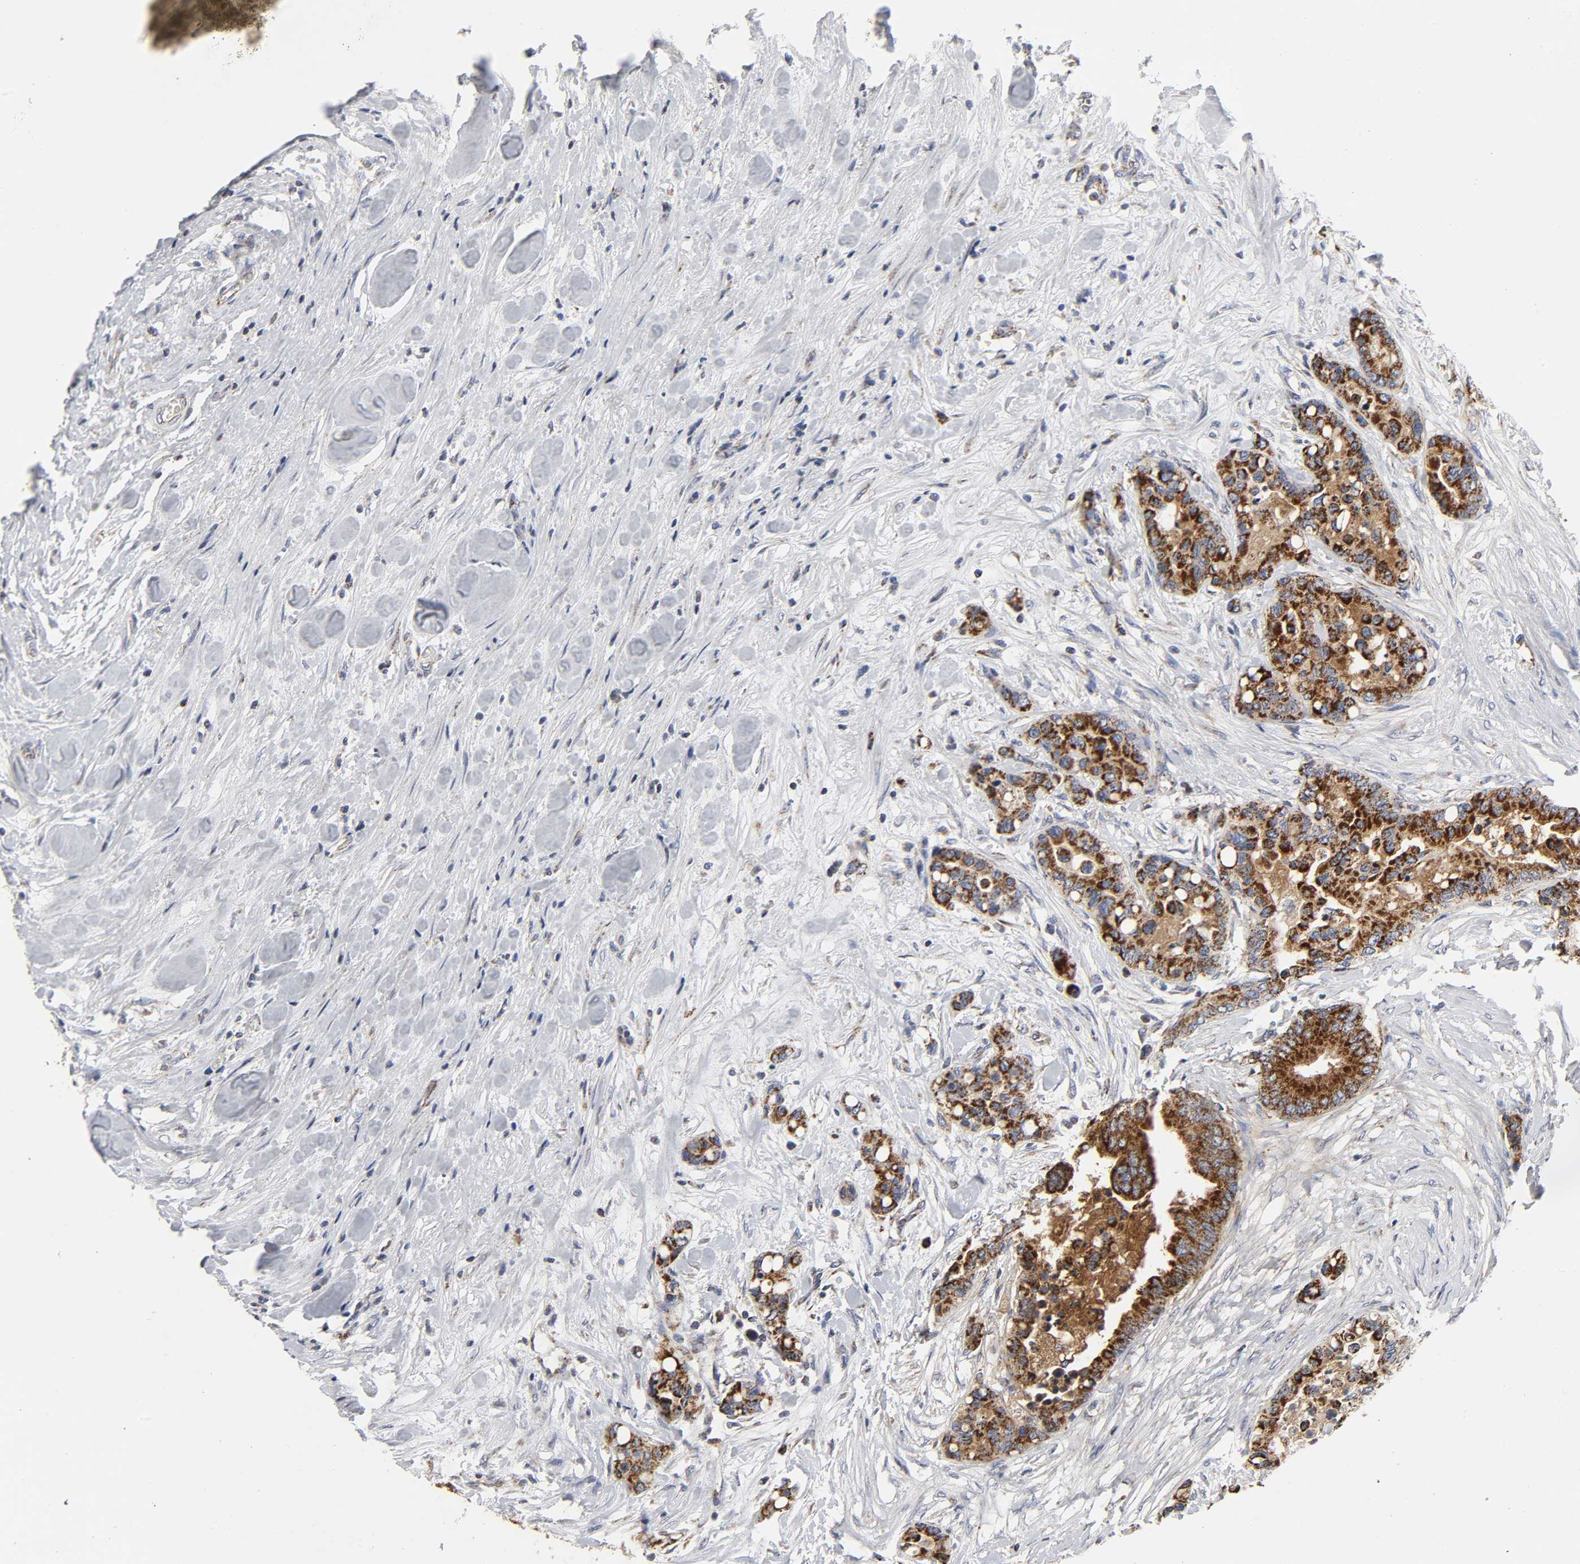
{"staining": {"intensity": "strong", "quantity": ">75%", "location": "cytoplasmic/membranous"}, "tissue": "colorectal cancer", "cell_type": "Tumor cells", "image_type": "cancer", "snomed": [{"axis": "morphology", "description": "Adenocarcinoma, NOS"}, {"axis": "topography", "description": "Colon"}], "caption": "Colorectal cancer tissue shows strong cytoplasmic/membranous staining in about >75% of tumor cells", "gene": "AOPEP", "patient": {"sex": "male", "age": 82}}